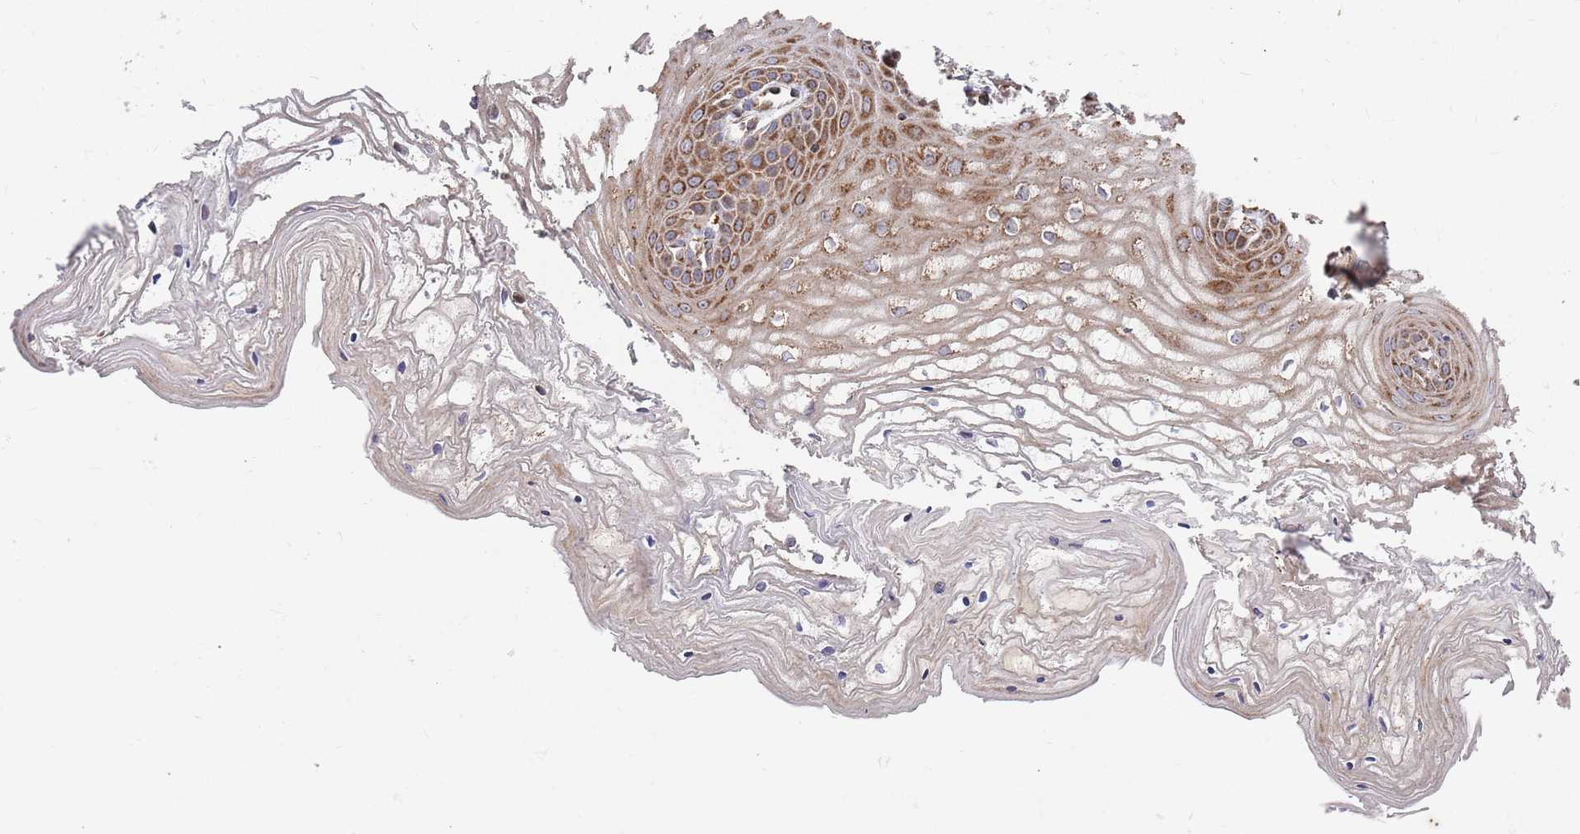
{"staining": {"intensity": "strong", "quantity": "25%-75%", "location": "cytoplasmic/membranous"}, "tissue": "vagina", "cell_type": "Squamous epithelial cells", "image_type": "normal", "snomed": [{"axis": "morphology", "description": "Normal tissue, NOS"}, {"axis": "topography", "description": "Vagina"}], "caption": "A high-resolution micrograph shows immunohistochemistry staining of normal vagina, which reveals strong cytoplasmic/membranous positivity in about 25%-75% of squamous epithelial cells.", "gene": "WDFY3", "patient": {"sex": "female", "age": 68}}